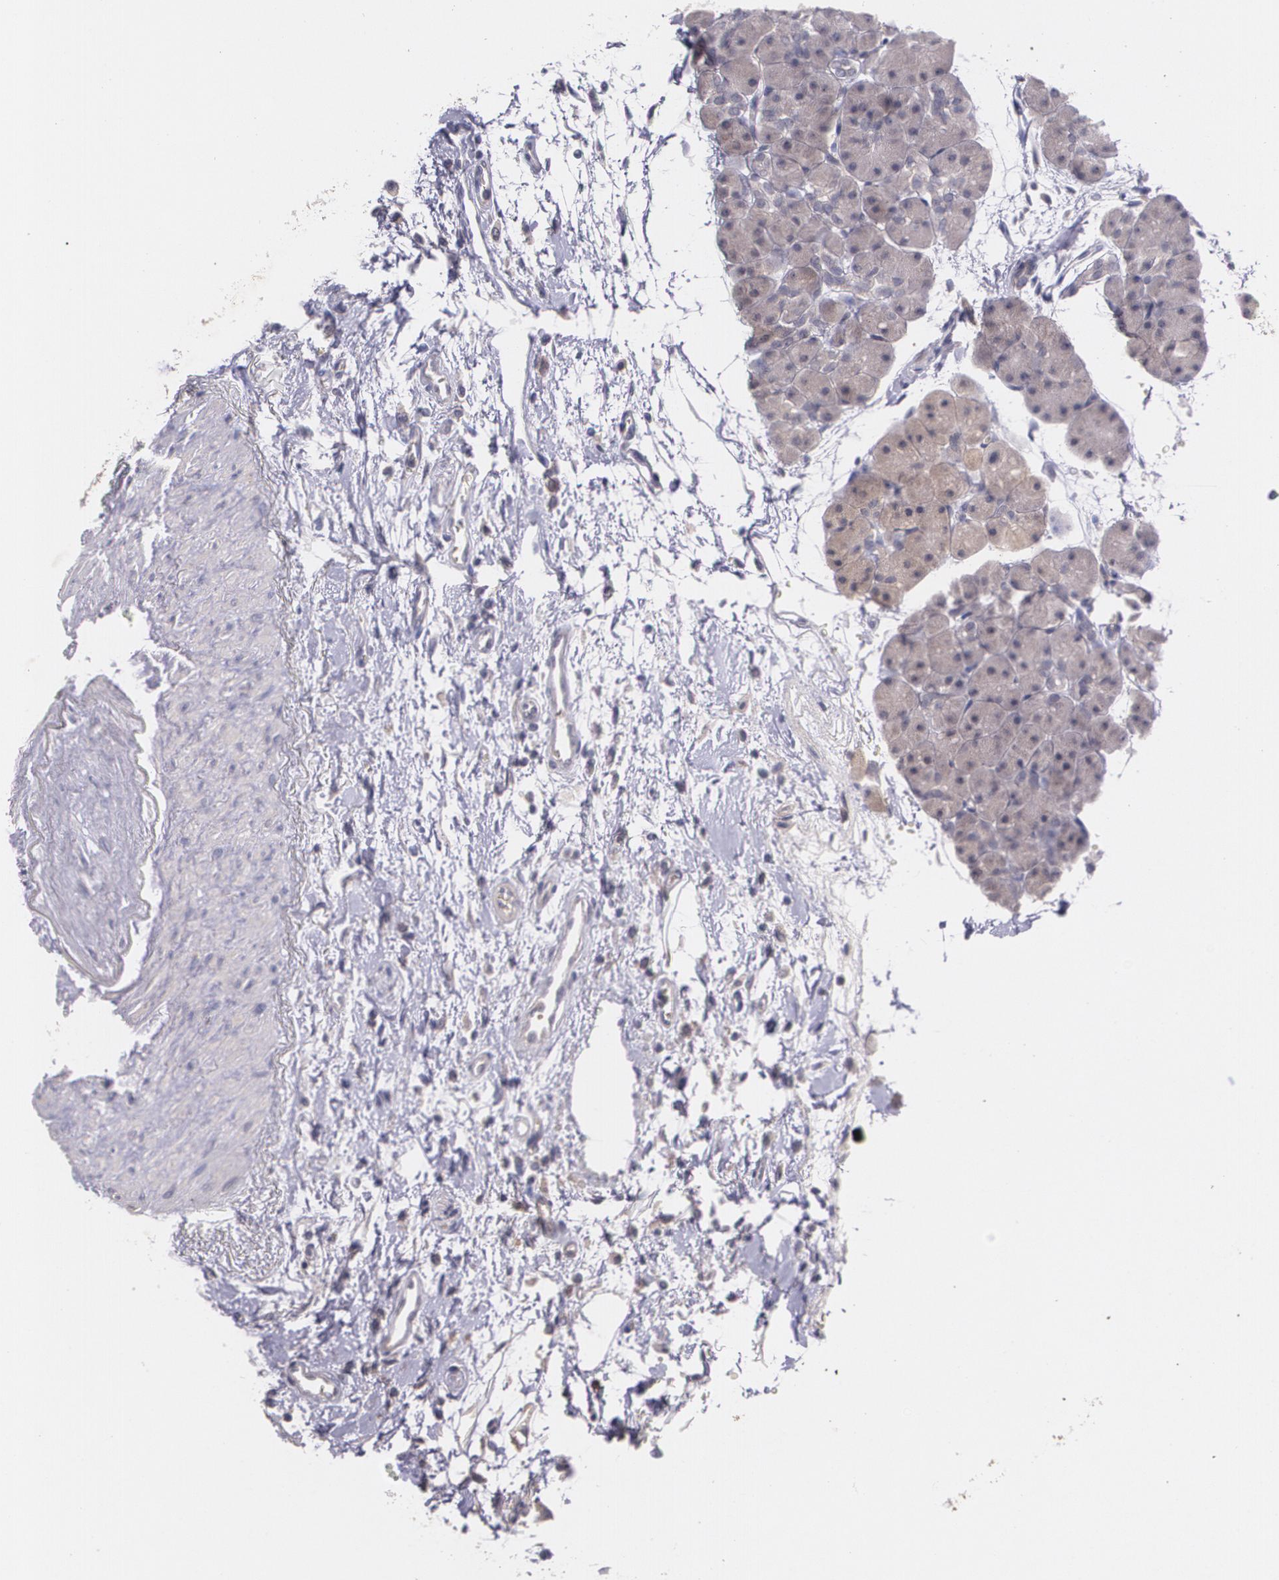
{"staining": {"intensity": "strong", "quantity": ">75%", "location": "cytoplasmic/membranous"}, "tissue": "pancreas", "cell_type": "Exocrine glandular cells", "image_type": "normal", "snomed": [{"axis": "morphology", "description": "Normal tissue, NOS"}, {"axis": "topography", "description": "Pancreas"}], "caption": "Brown immunohistochemical staining in normal human pancreas demonstrates strong cytoplasmic/membranous positivity in approximately >75% of exocrine glandular cells. (IHC, brightfield microscopy, high magnification).", "gene": "TM4SF1", "patient": {"sex": "male", "age": 66}}